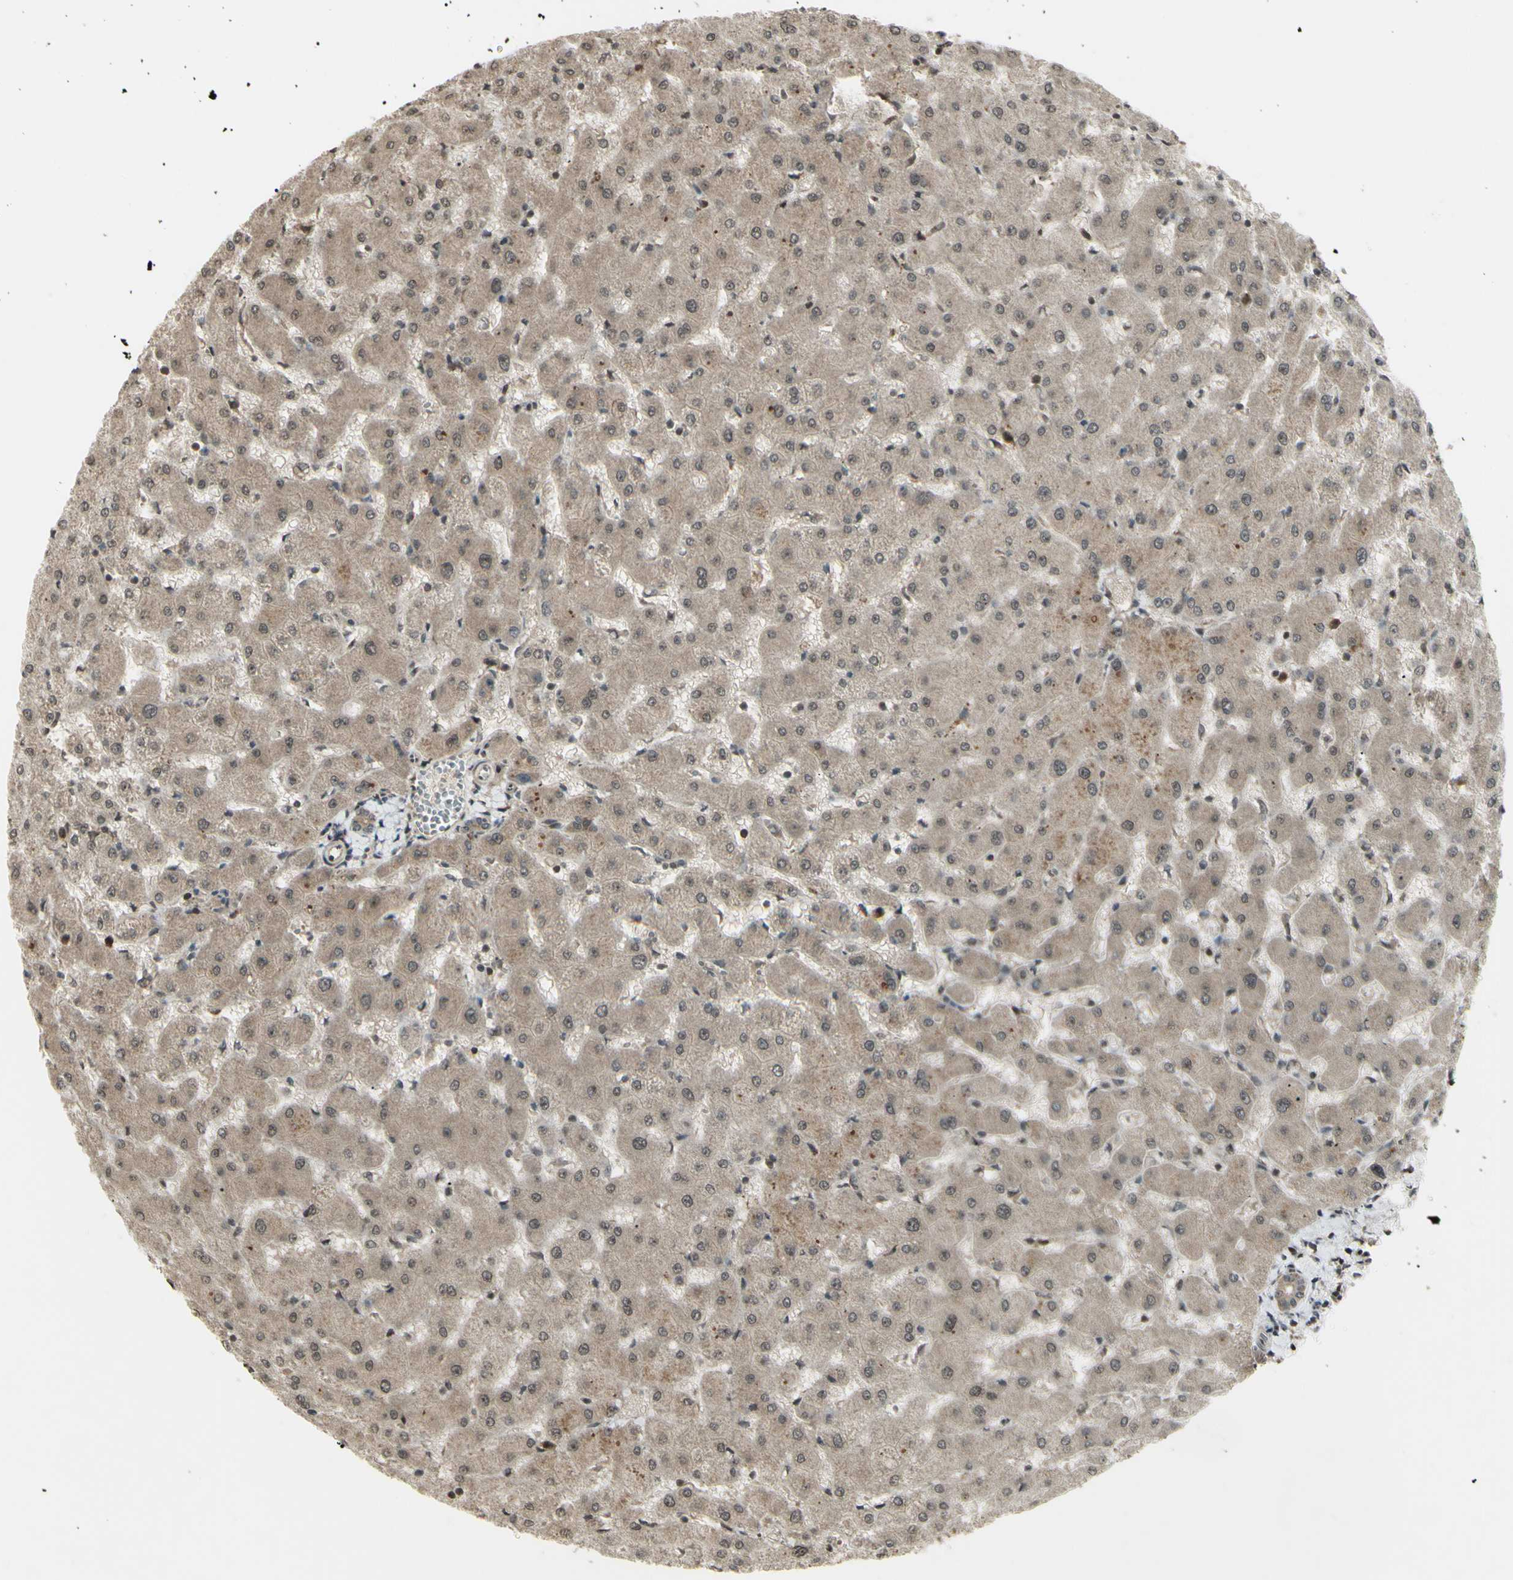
{"staining": {"intensity": "weak", "quantity": ">75%", "location": "cytoplasmic/membranous"}, "tissue": "liver", "cell_type": "Cholangiocytes", "image_type": "normal", "snomed": [{"axis": "morphology", "description": "Normal tissue, NOS"}, {"axis": "topography", "description": "Liver"}], "caption": "A low amount of weak cytoplasmic/membranous expression is identified in about >75% of cholangiocytes in unremarkable liver.", "gene": "BLNK", "patient": {"sex": "female", "age": 63}}